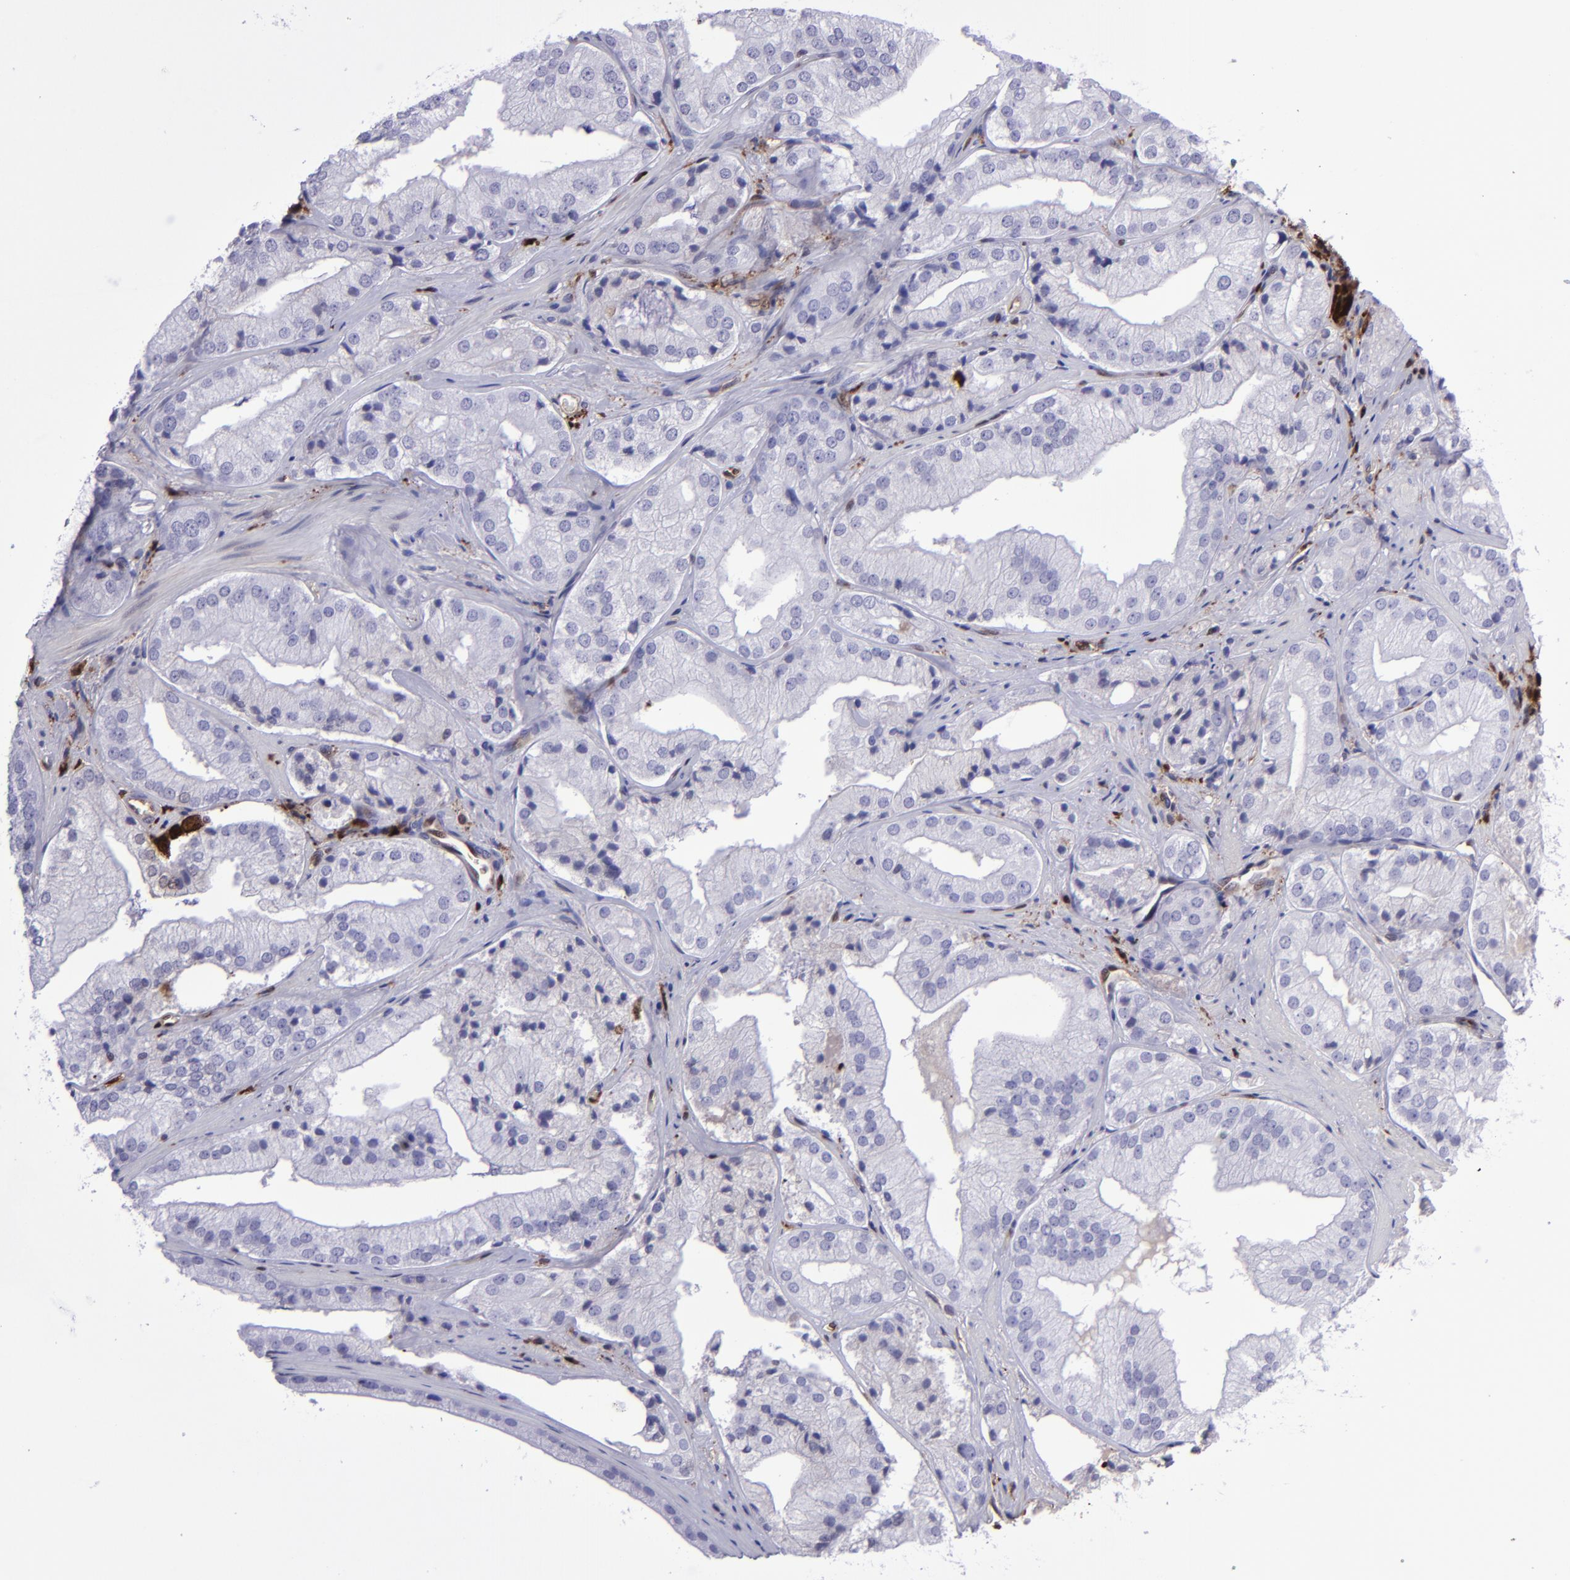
{"staining": {"intensity": "negative", "quantity": "none", "location": "none"}, "tissue": "prostate cancer", "cell_type": "Tumor cells", "image_type": "cancer", "snomed": [{"axis": "morphology", "description": "Adenocarcinoma, Low grade"}, {"axis": "topography", "description": "Prostate"}], "caption": "There is no significant positivity in tumor cells of prostate cancer (low-grade adenocarcinoma).", "gene": "TYMP", "patient": {"sex": "male", "age": 60}}